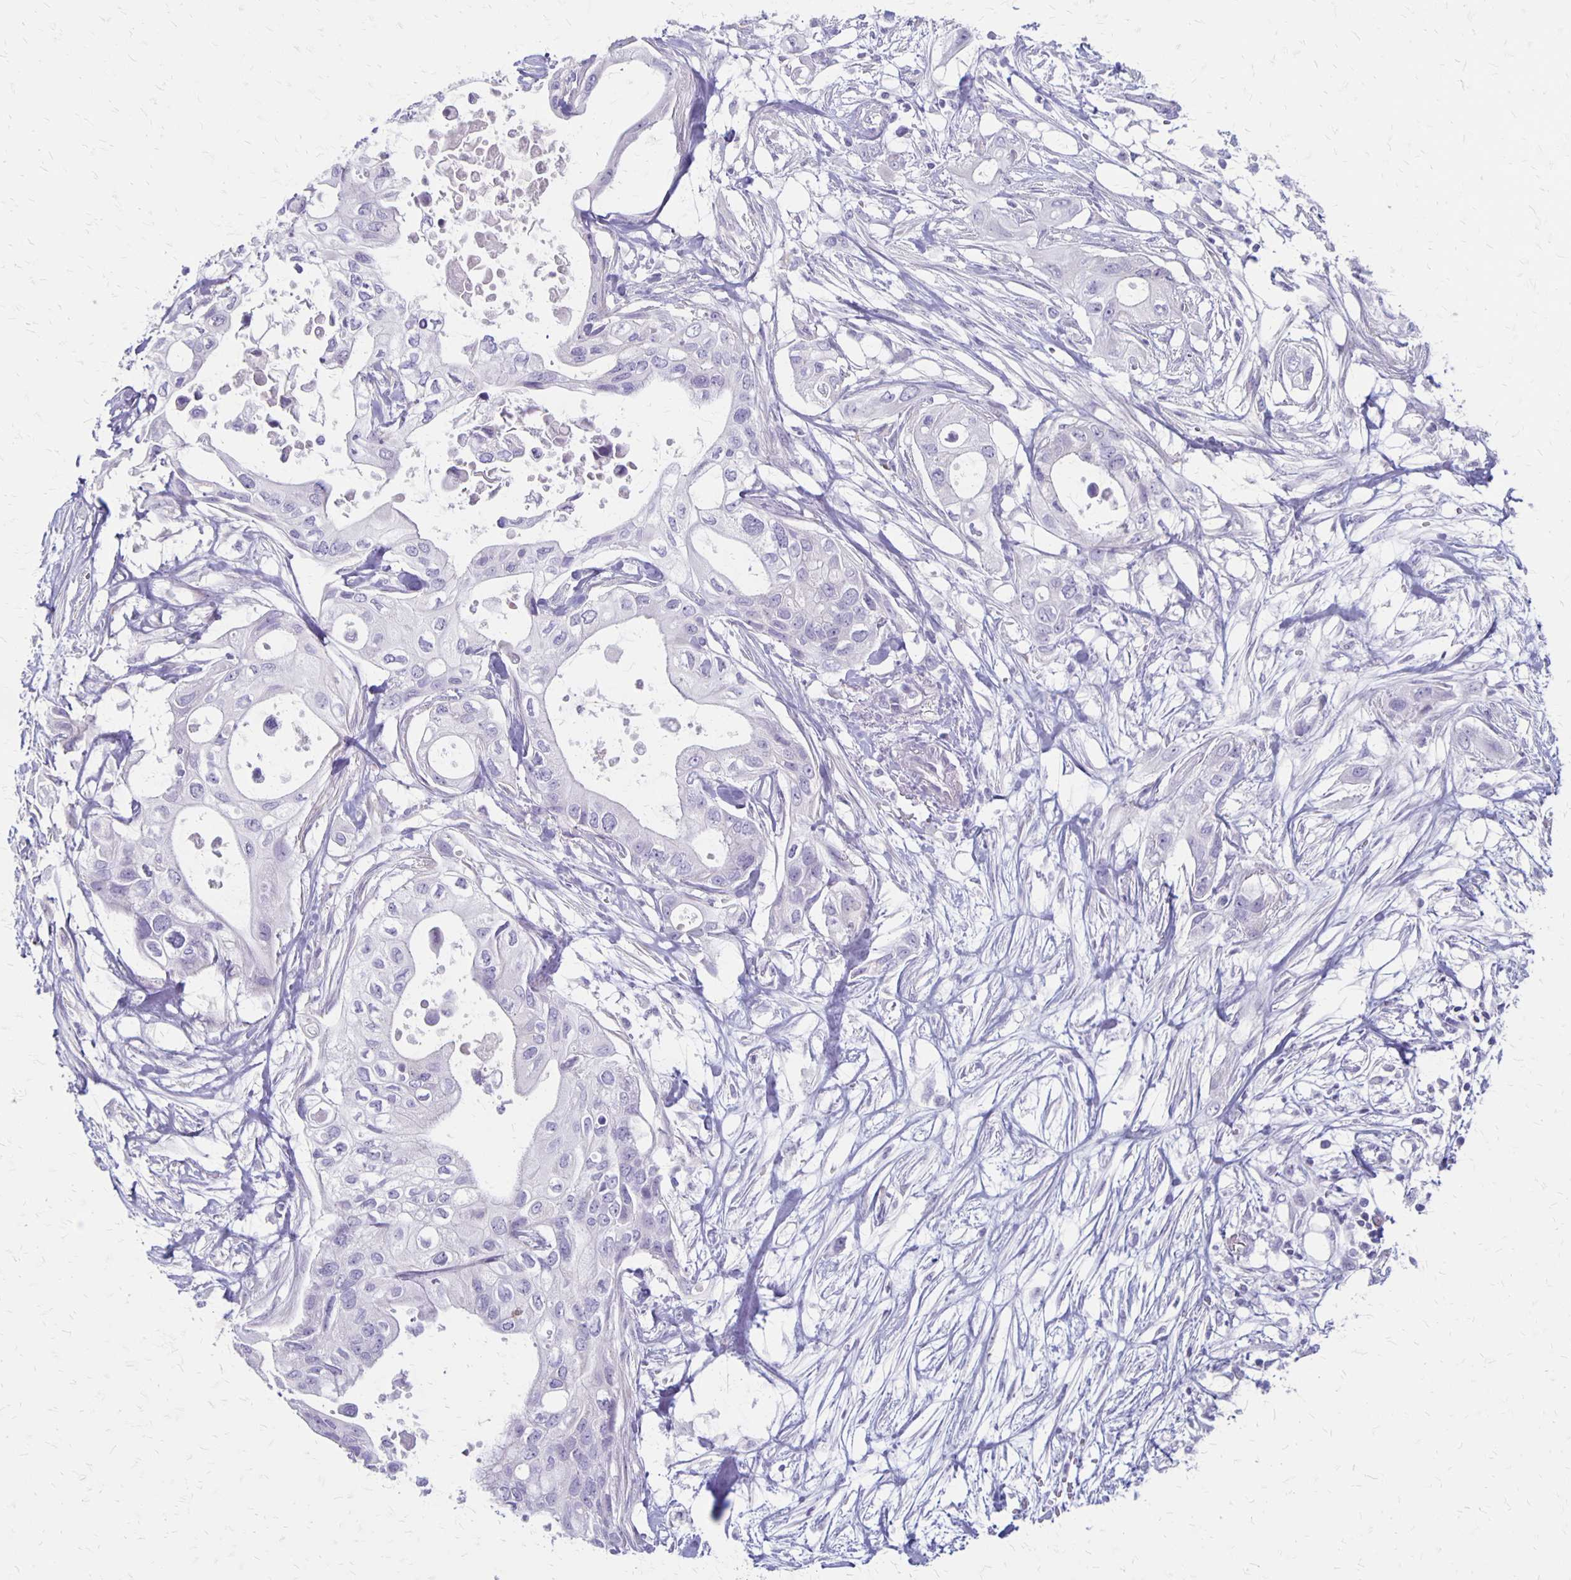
{"staining": {"intensity": "negative", "quantity": "none", "location": "none"}, "tissue": "pancreatic cancer", "cell_type": "Tumor cells", "image_type": "cancer", "snomed": [{"axis": "morphology", "description": "Adenocarcinoma, NOS"}, {"axis": "topography", "description": "Pancreas"}], "caption": "This is an immunohistochemistry photomicrograph of pancreatic adenocarcinoma. There is no positivity in tumor cells.", "gene": "HOMER1", "patient": {"sex": "female", "age": 63}}